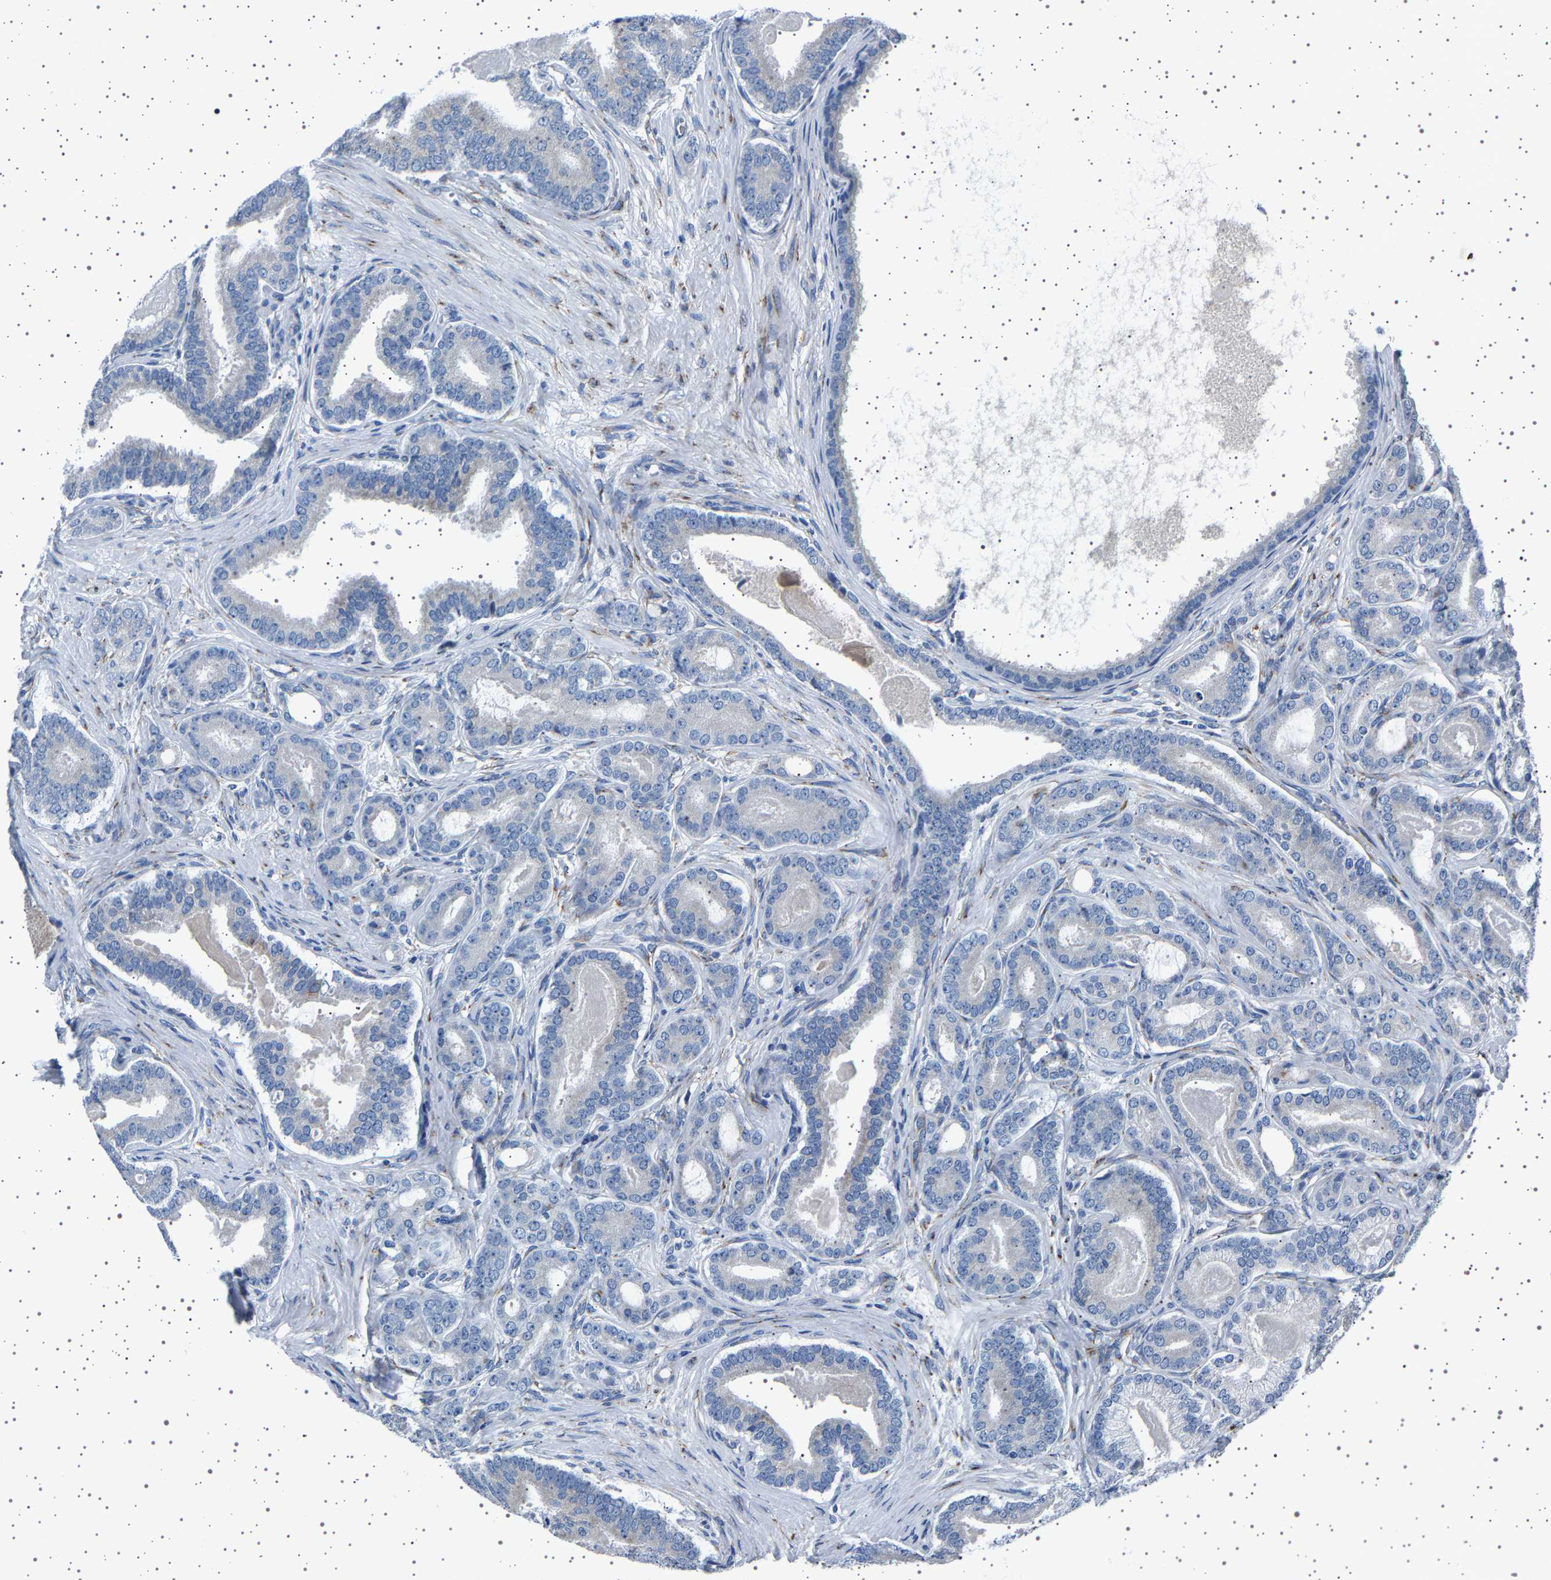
{"staining": {"intensity": "negative", "quantity": "none", "location": "none"}, "tissue": "prostate cancer", "cell_type": "Tumor cells", "image_type": "cancer", "snomed": [{"axis": "morphology", "description": "Adenocarcinoma, High grade"}, {"axis": "topography", "description": "Prostate"}], "caption": "This is an immunohistochemistry micrograph of human prostate cancer. There is no staining in tumor cells.", "gene": "FTCD", "patient": {"sex": "male", "age": 60}}